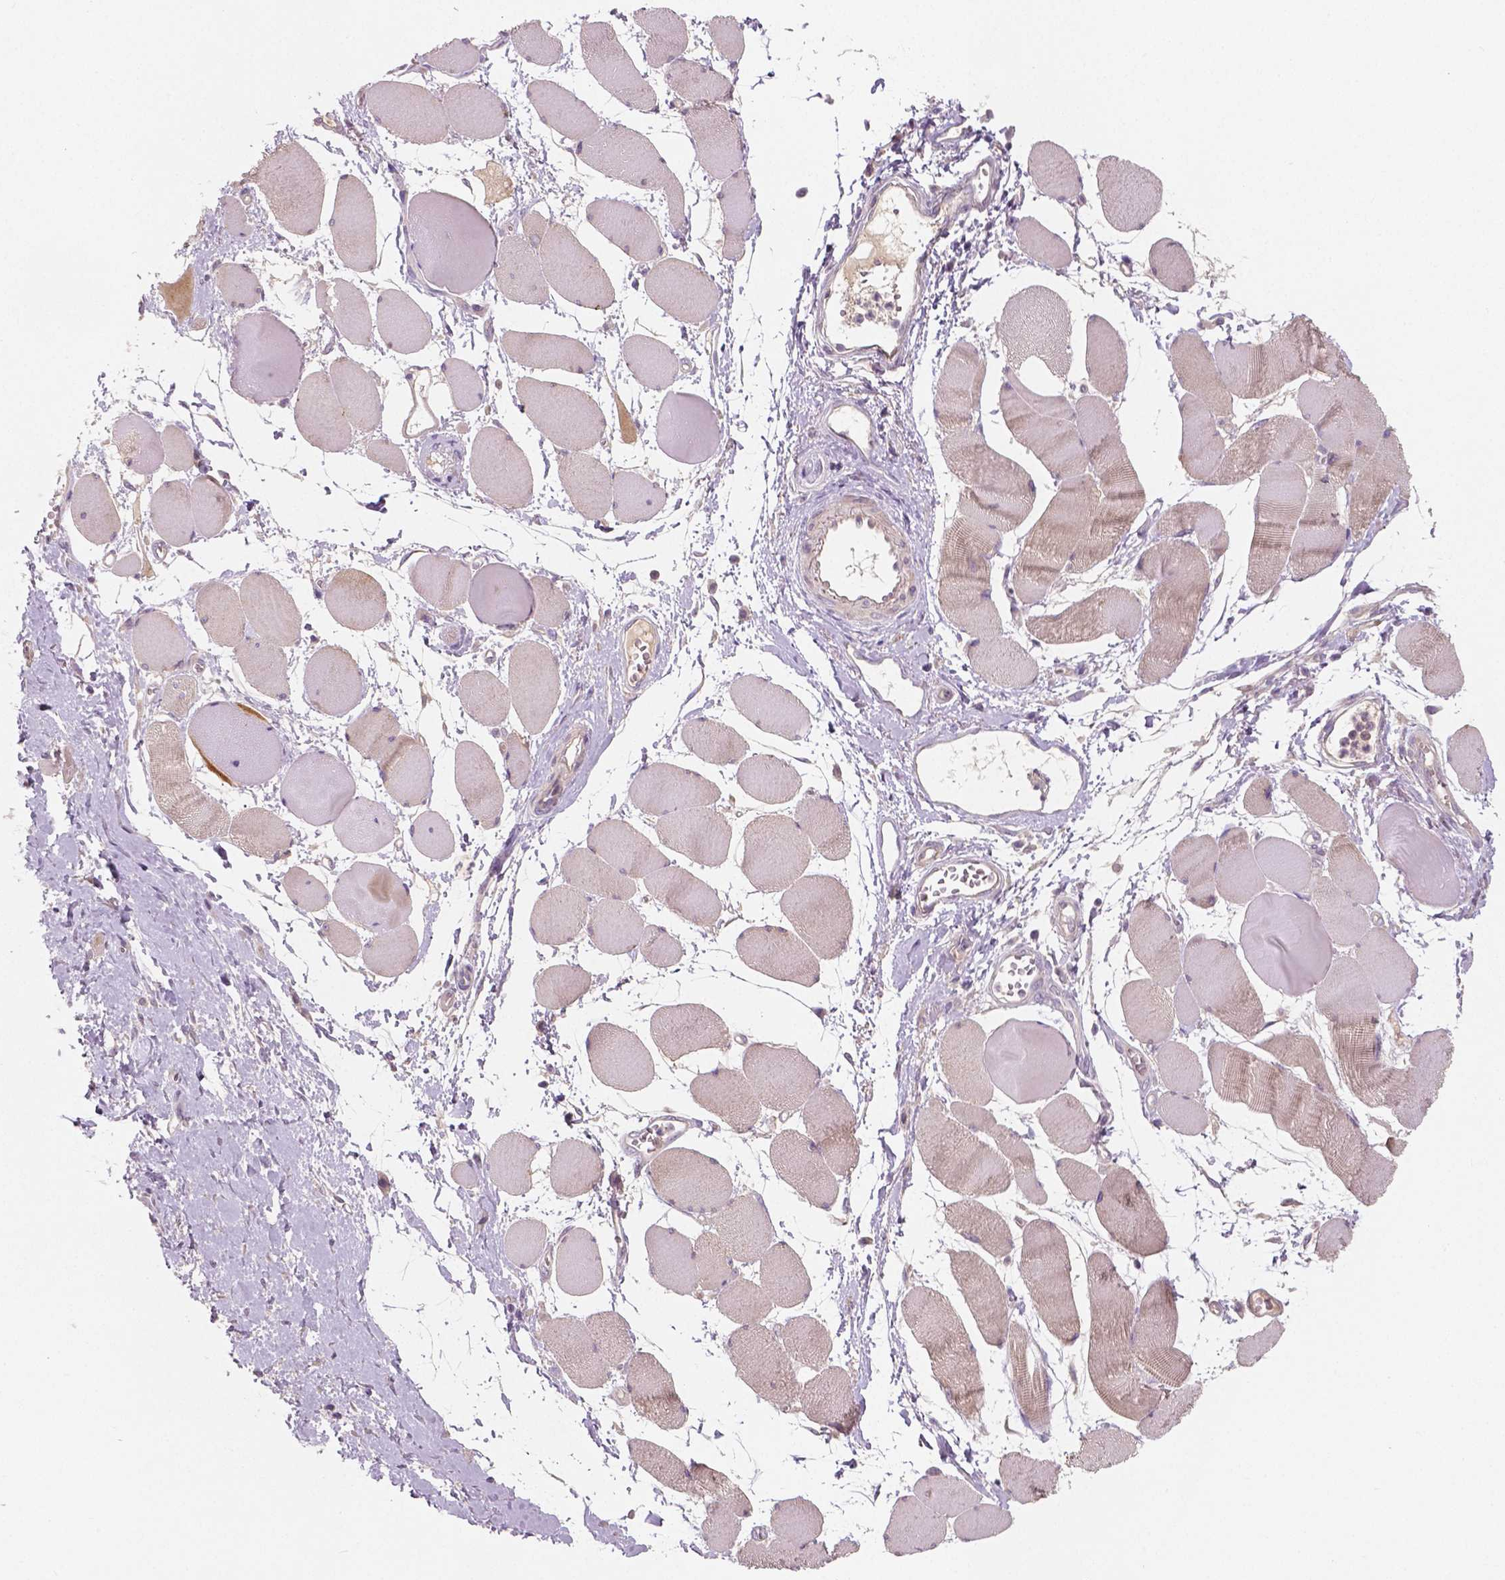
{"staining": {"intensity": "weak", "quantity": "25%-75%", "location": "cytoplasmic/membranous"}, "tissue": "skeletal muscle", "cell_type": "Myocytes", "image_type": "normal", "snomed": [{"axis": "morphology", "description": "Normal tissue, NOS"}, {"axis": "topography", "description": "Skeletal muscle"}], "caption": "Normal skeletal muscle demonstrates weak cytoplasmic/membranous staining in about 25%-75% of myocytes, visualized by immunohistochemistry. Immunohistochemistry stains the protein of interest in brown and the nuclei are stained blue.", "gene": "LSM14B", "patient": {"sex": "female", "age": 75}}